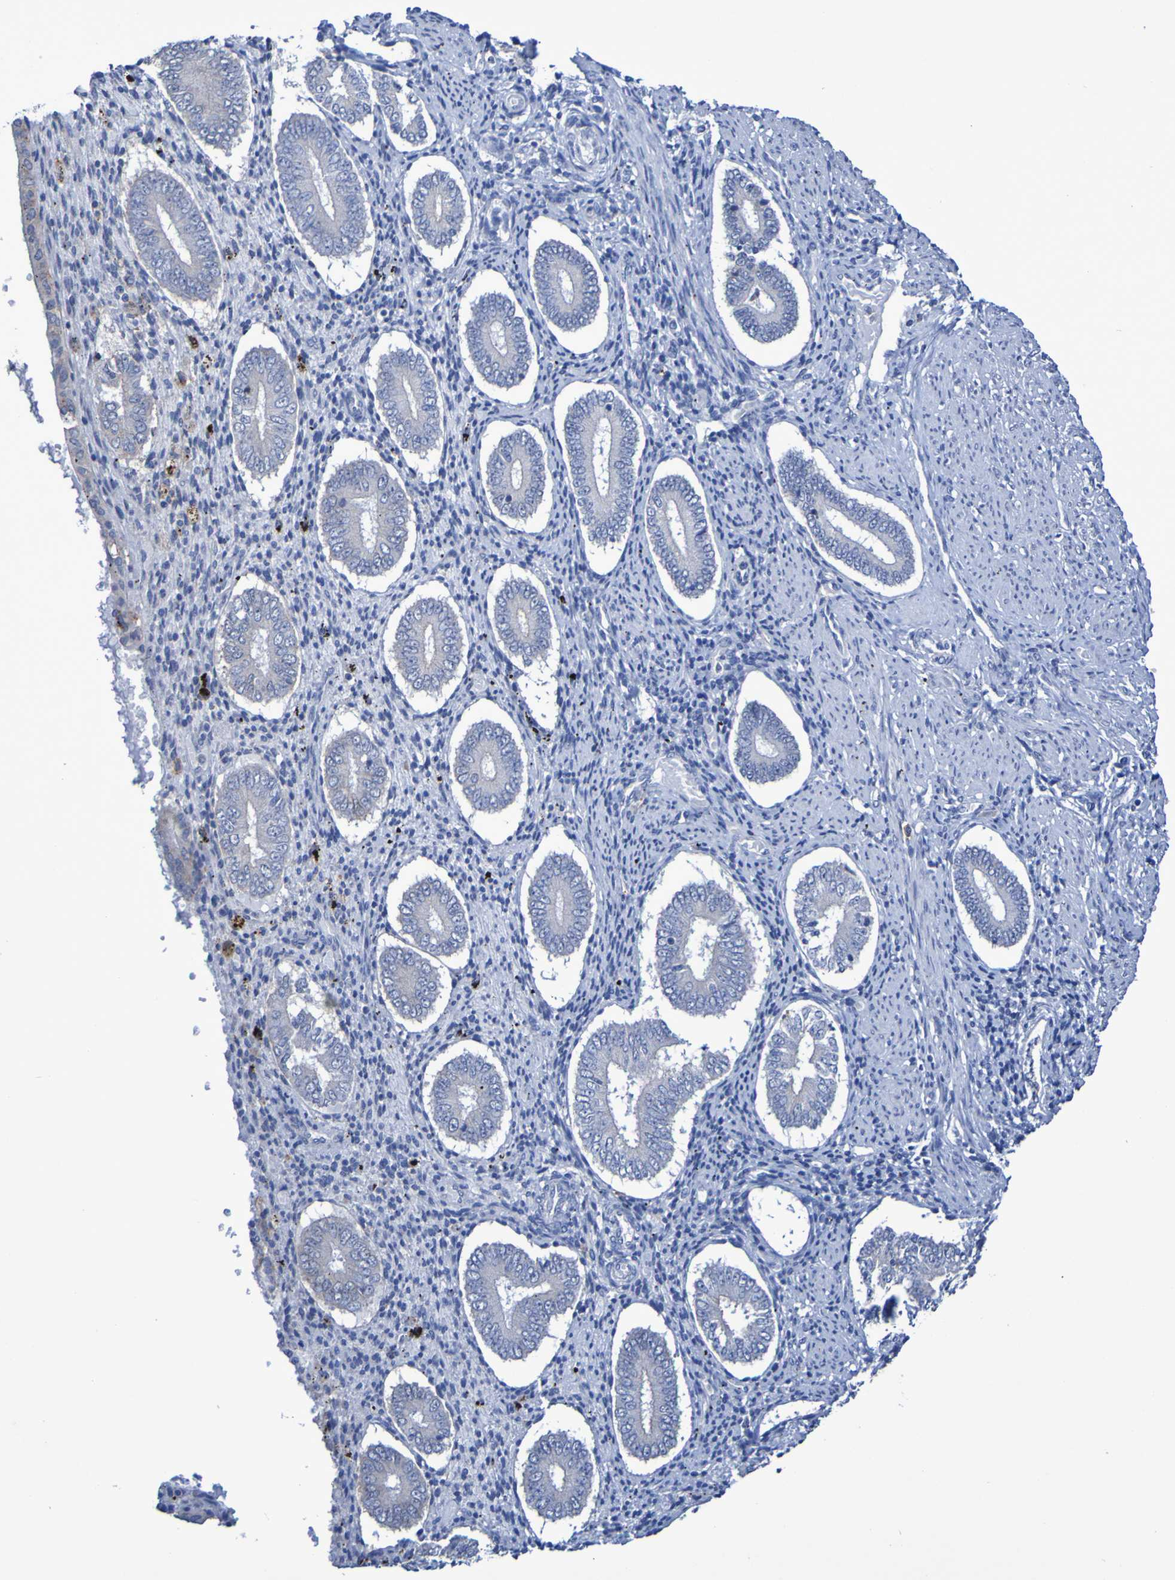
{"staining": {"intensity": "negative", "quantity": "none", "location": "none"}, "tissue": "endometrium", "cell_type": "Cells in endometrial stroma", "image_type": "normal", "snomed": [{"axis": "morphology", "description": "Normal tissue, NOS"}, {"axis": "topography", "description": "Endometrium"}], "caption": "A high-resolution photomicrograph shows immunohistochemistry staining of benign endometrium, which displays no significant positivity in cells in endometrial stroma. (Immunohistochemistry, brightfield microscopy, high magnification).", "gene": "SLC3A2", "patient": {"sex": "female", "age": 42}}